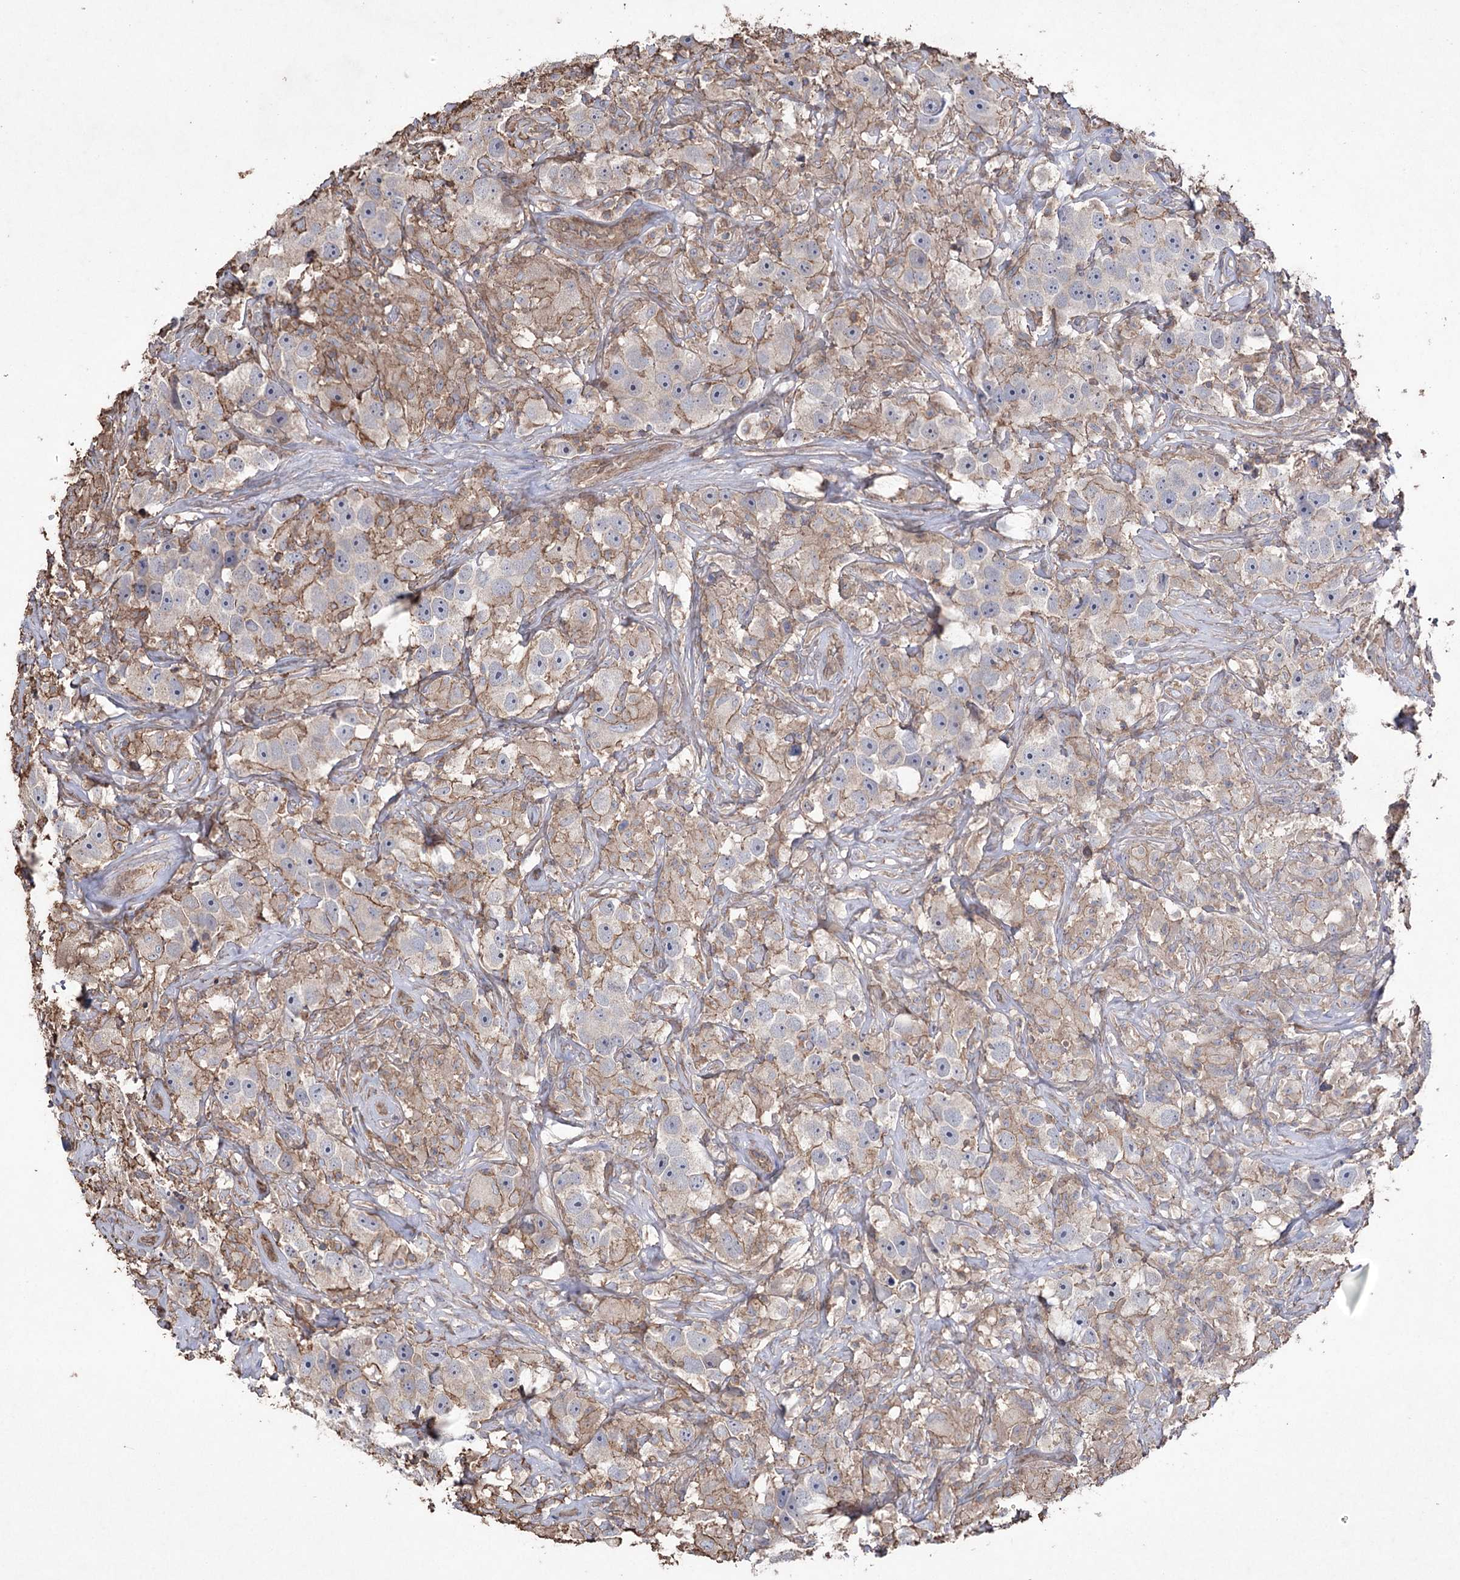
{"staining": {"intensity": "negative", "quantity": "none", "location": "none"}, "tissue": "testis cancer", "cell_type": "Tumor cells", "image_type": "cancer", "snomed": [{"axis": "morphology", "description": "Seminoma, NOS"}, {"axis": "topography", "description": "Testis"}], "caption": "Tumor cells are negative for protein expression in human testis seminoma. The staining was performed using DAB to visualize the protein expression in brown, while the nuclei were stained in blue with hematoxylin (Magnification: 20x).", "gene": "FAM13B", "patient": {"sex": "male", "age": 49}}